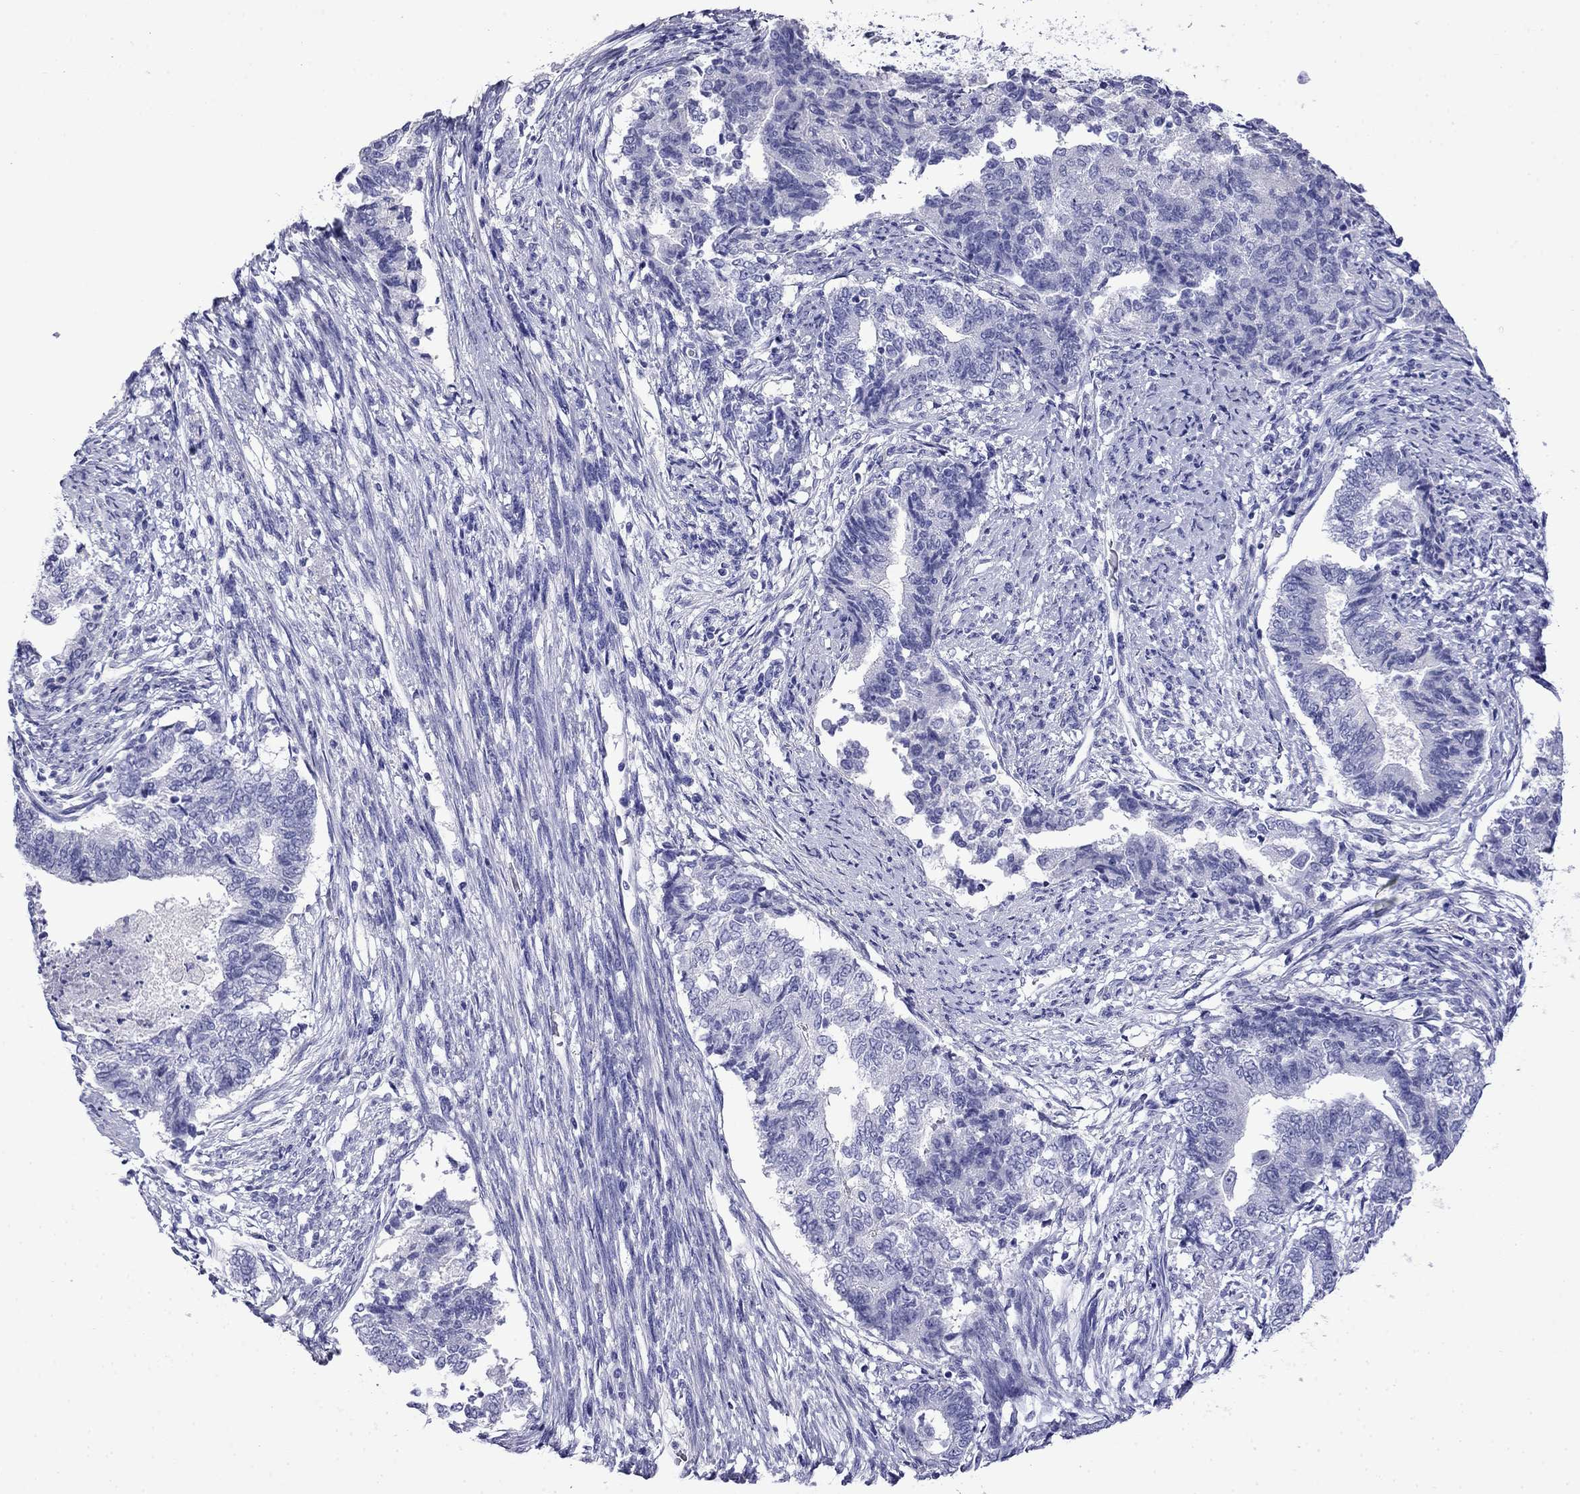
{"staining": {"intensity": "negative", "quantity": "none", "location": "none"}, "tissue": "endometrial cancer", "cell_type": "Tumor cells", "image_type": "cancer", "snomed": [{"axis": "morphology", "description": "Adenocarcinoma, NOS"}, {"axis": "topography", "description": "Endometrium"}], "caption": "The photomicrograph reveals no staining of tumor cells in endometrial cancer (adenocarcinoma).", "gene": "MYO15A", "patient": {"sex": "female", "age": 65}}